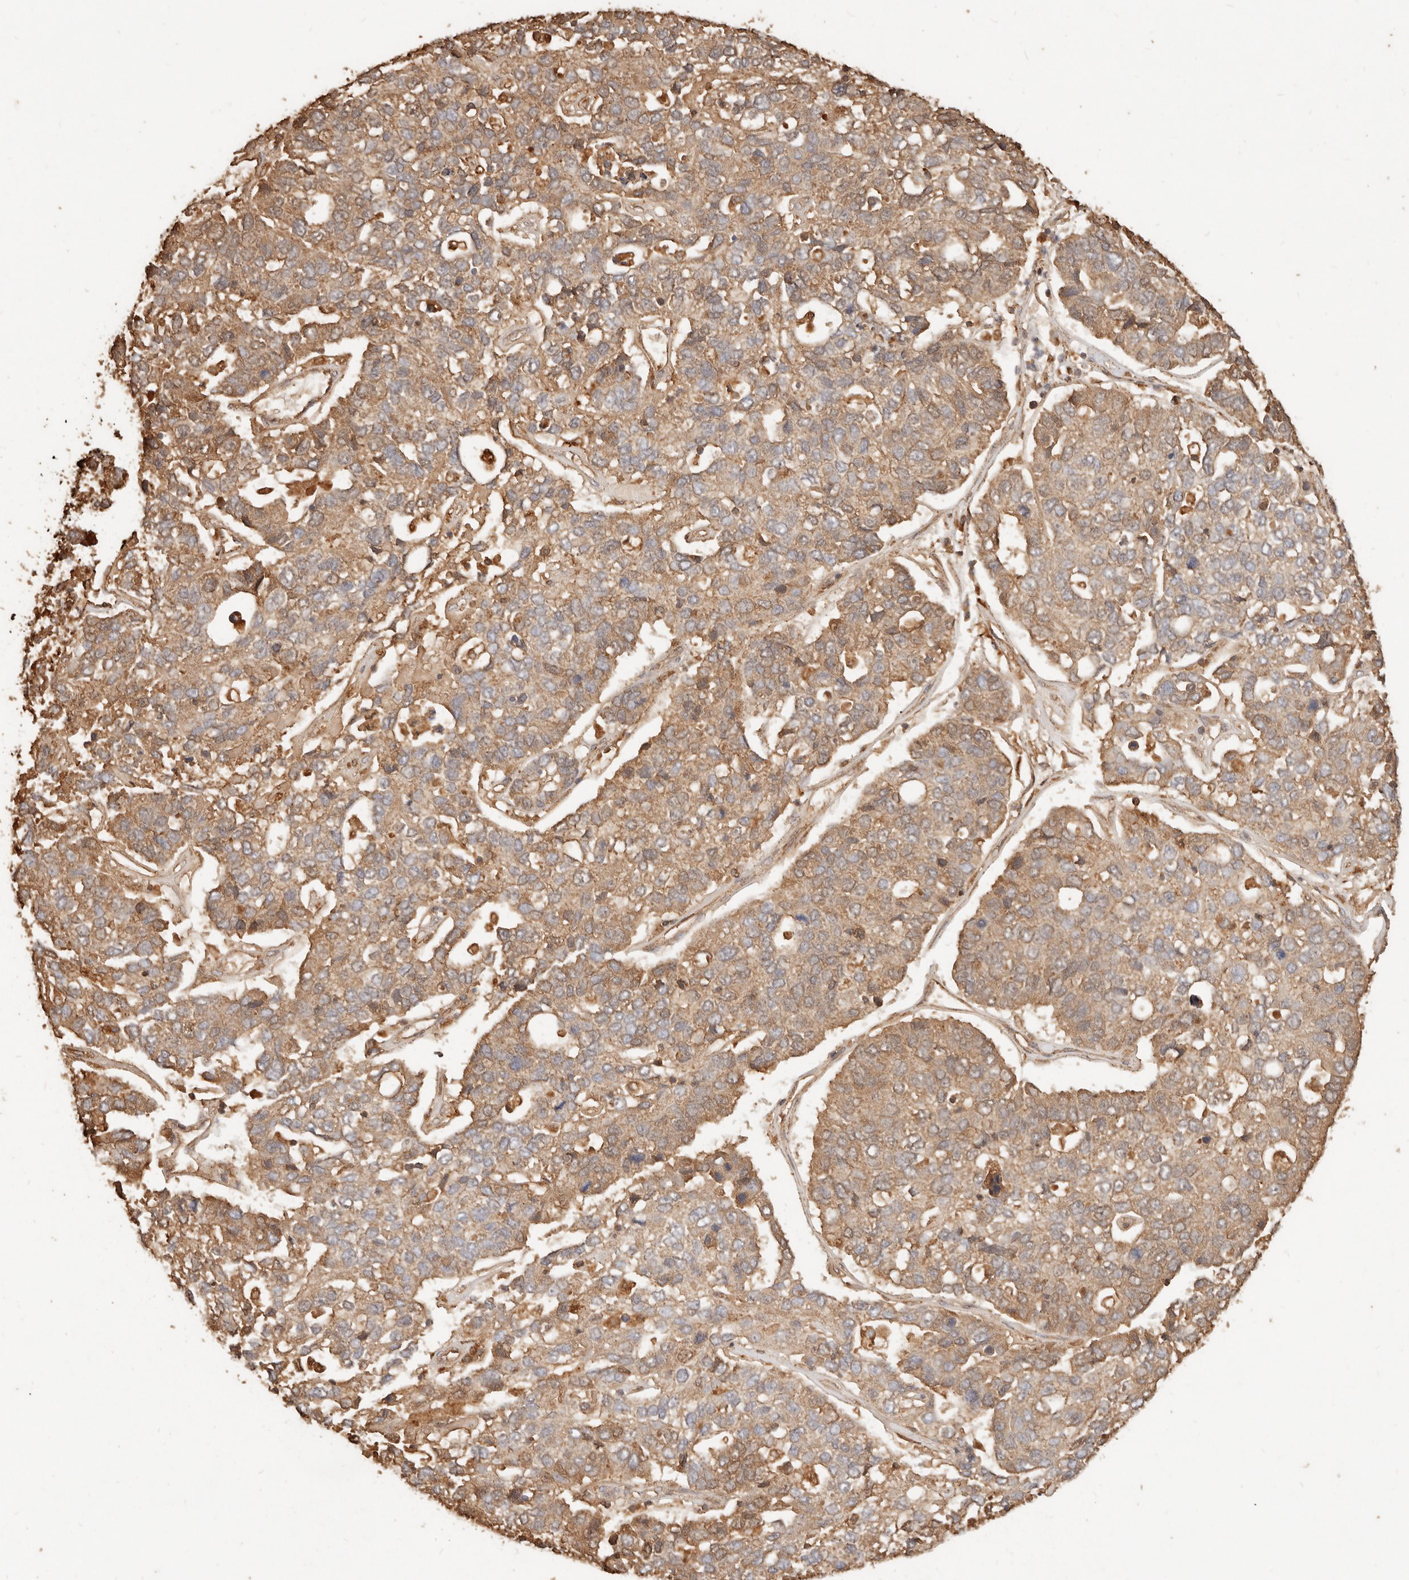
{"staining": {"intensity": "moderate", "quantity": ">75%", "location": "cytoplasmic/membranous"}, "tissue": "pancreatic cancer", "cell_type": "Tumor cells", "image_type": "cancer", "snomed": [{"axis": "morphology", "description": "Adenocarcinoma, NOS"}, {"axis": "topography", "description": "Pancreas"}], "caption": "An IHC micrograph of neoplastic tissue is shown. Protein staining in brown shows moderate cytoplasmic/membranous positivity in pancreatic cancer (adenocarcinoma) within tumor cells. (DAB IHC, brown staining for protein, blue staining for nuclei).", "gene": "FAM180B", "patient": {"sex": "female", "age": 61}}